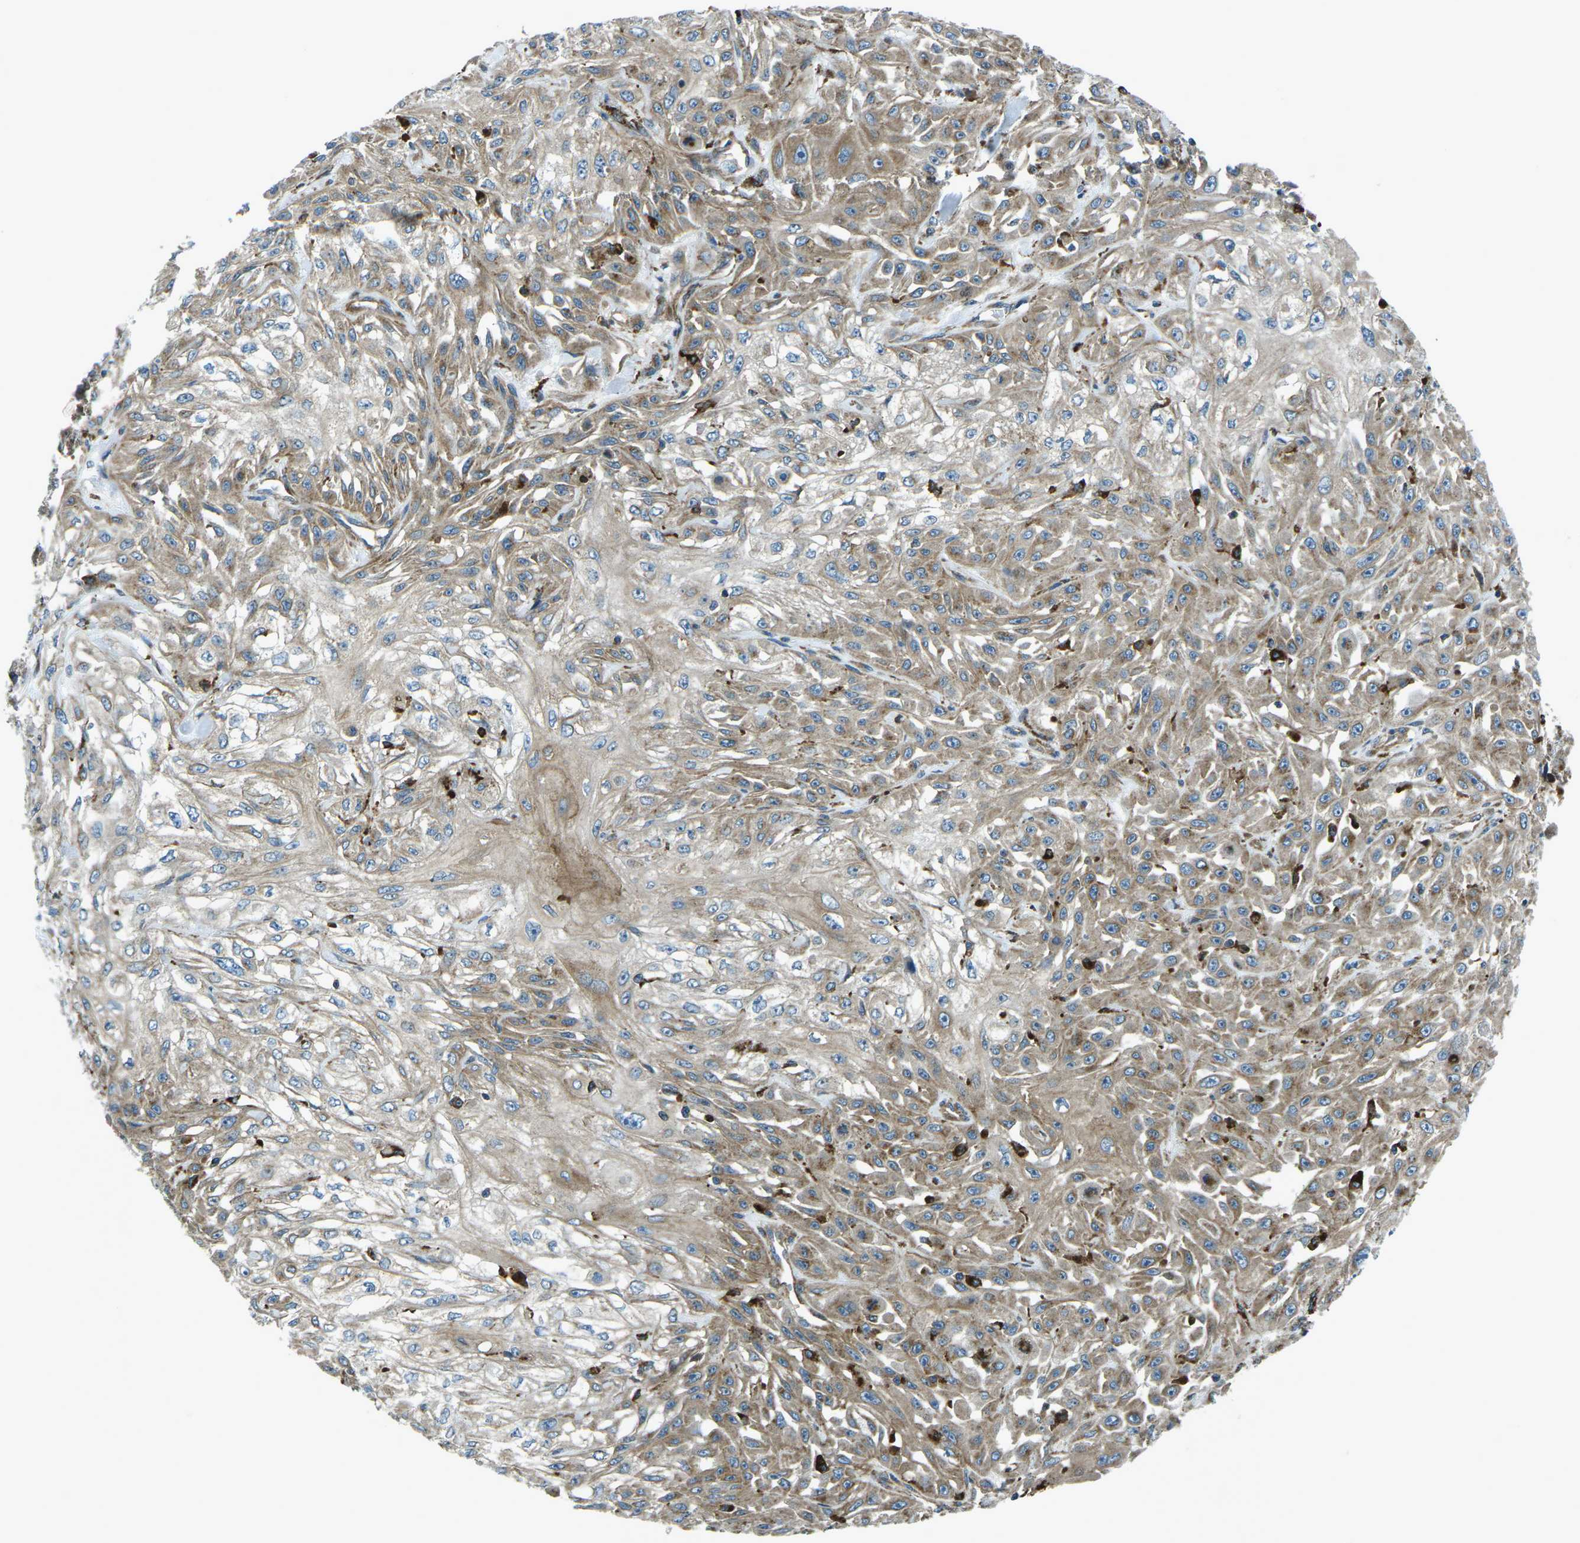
{"staining": {"intensity": "moderate", "quantity": ">75%", "location": "cytoplasmic/membranous"}, "tissue": "skin cancer", "cell_type": "Tumor cells", "image_type": "cancer", "snomed": [{"axis": "morphology", "description": "Squamous cell carcinoma, NOS"}, {"axis": "morphology", "description": "Squamous cell carcinoma, metastatic, NOS"}, {"axis": "topography", "description": "Skin"}, {"axis": "topography", "description": "Lymph node"}], "caption": "Skin squamous cell carcinoma was stained to show a protein in brown. There is medium levels of moderate cytoplasmic/membranous staining in approximately >75% of tumor cells.", "gene": "CDK17", "patient": {"sex": "male", "age": 75}}